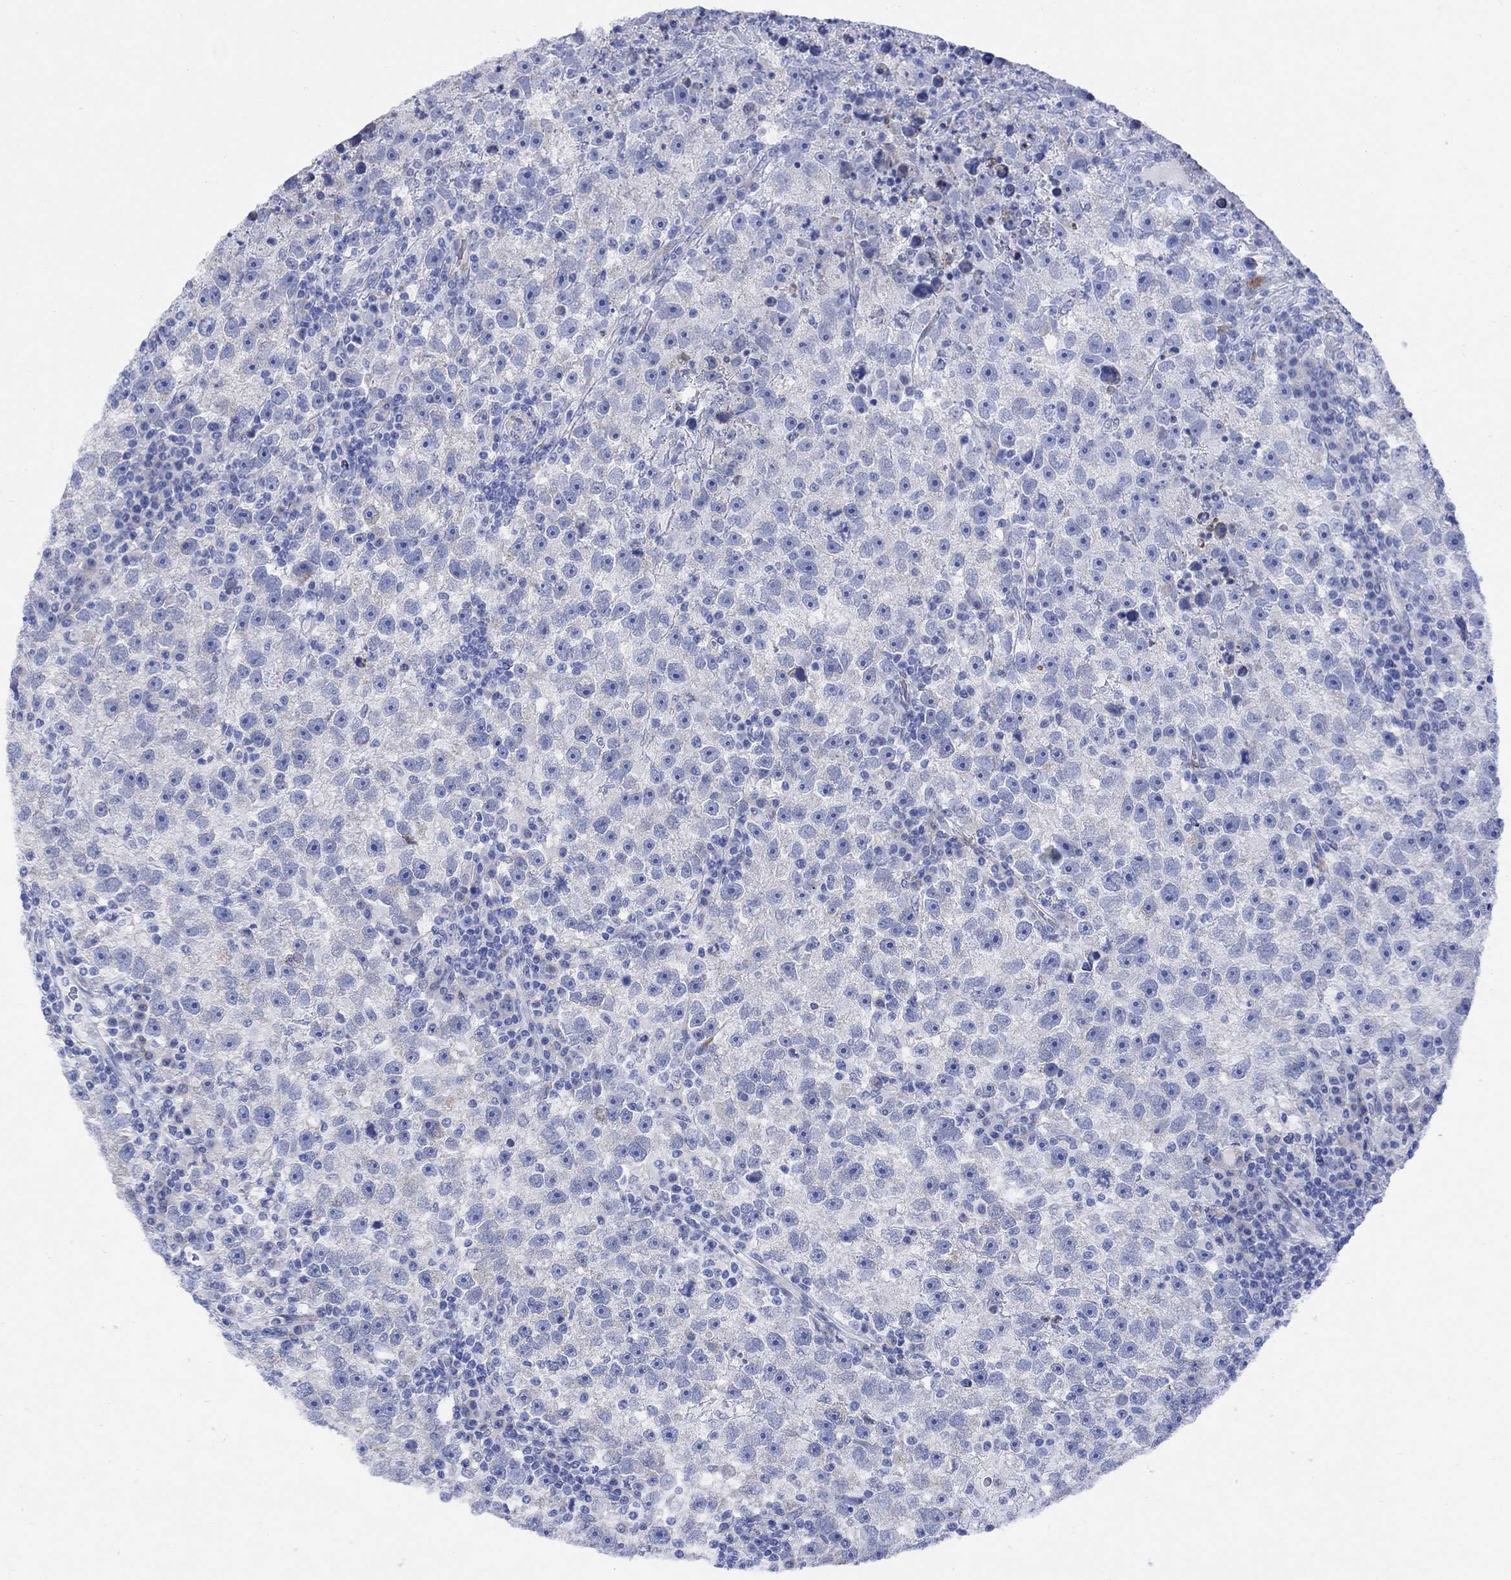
{"staining": {"intensity": "weak", "quantity": "<25%", "location": "cytoplasmic/membranous"}, "tissue": "testis cancer", "cell_type": "Tumor cells", "image_type": "cancer", "snomed": [{"axis": "morphology", "description": "Seminoma, NOS"}, {"axis": "topography", "description": "Testis"}], "caption": "Testis cancer was stained to show a protein in brown. There is no significant positivity in tumor cells. (DAB immunohistochemistry (IHC) with hematoxylin counter stain).", "gene": "MYL1", "patient": {"sex": "male", "age": 47}}